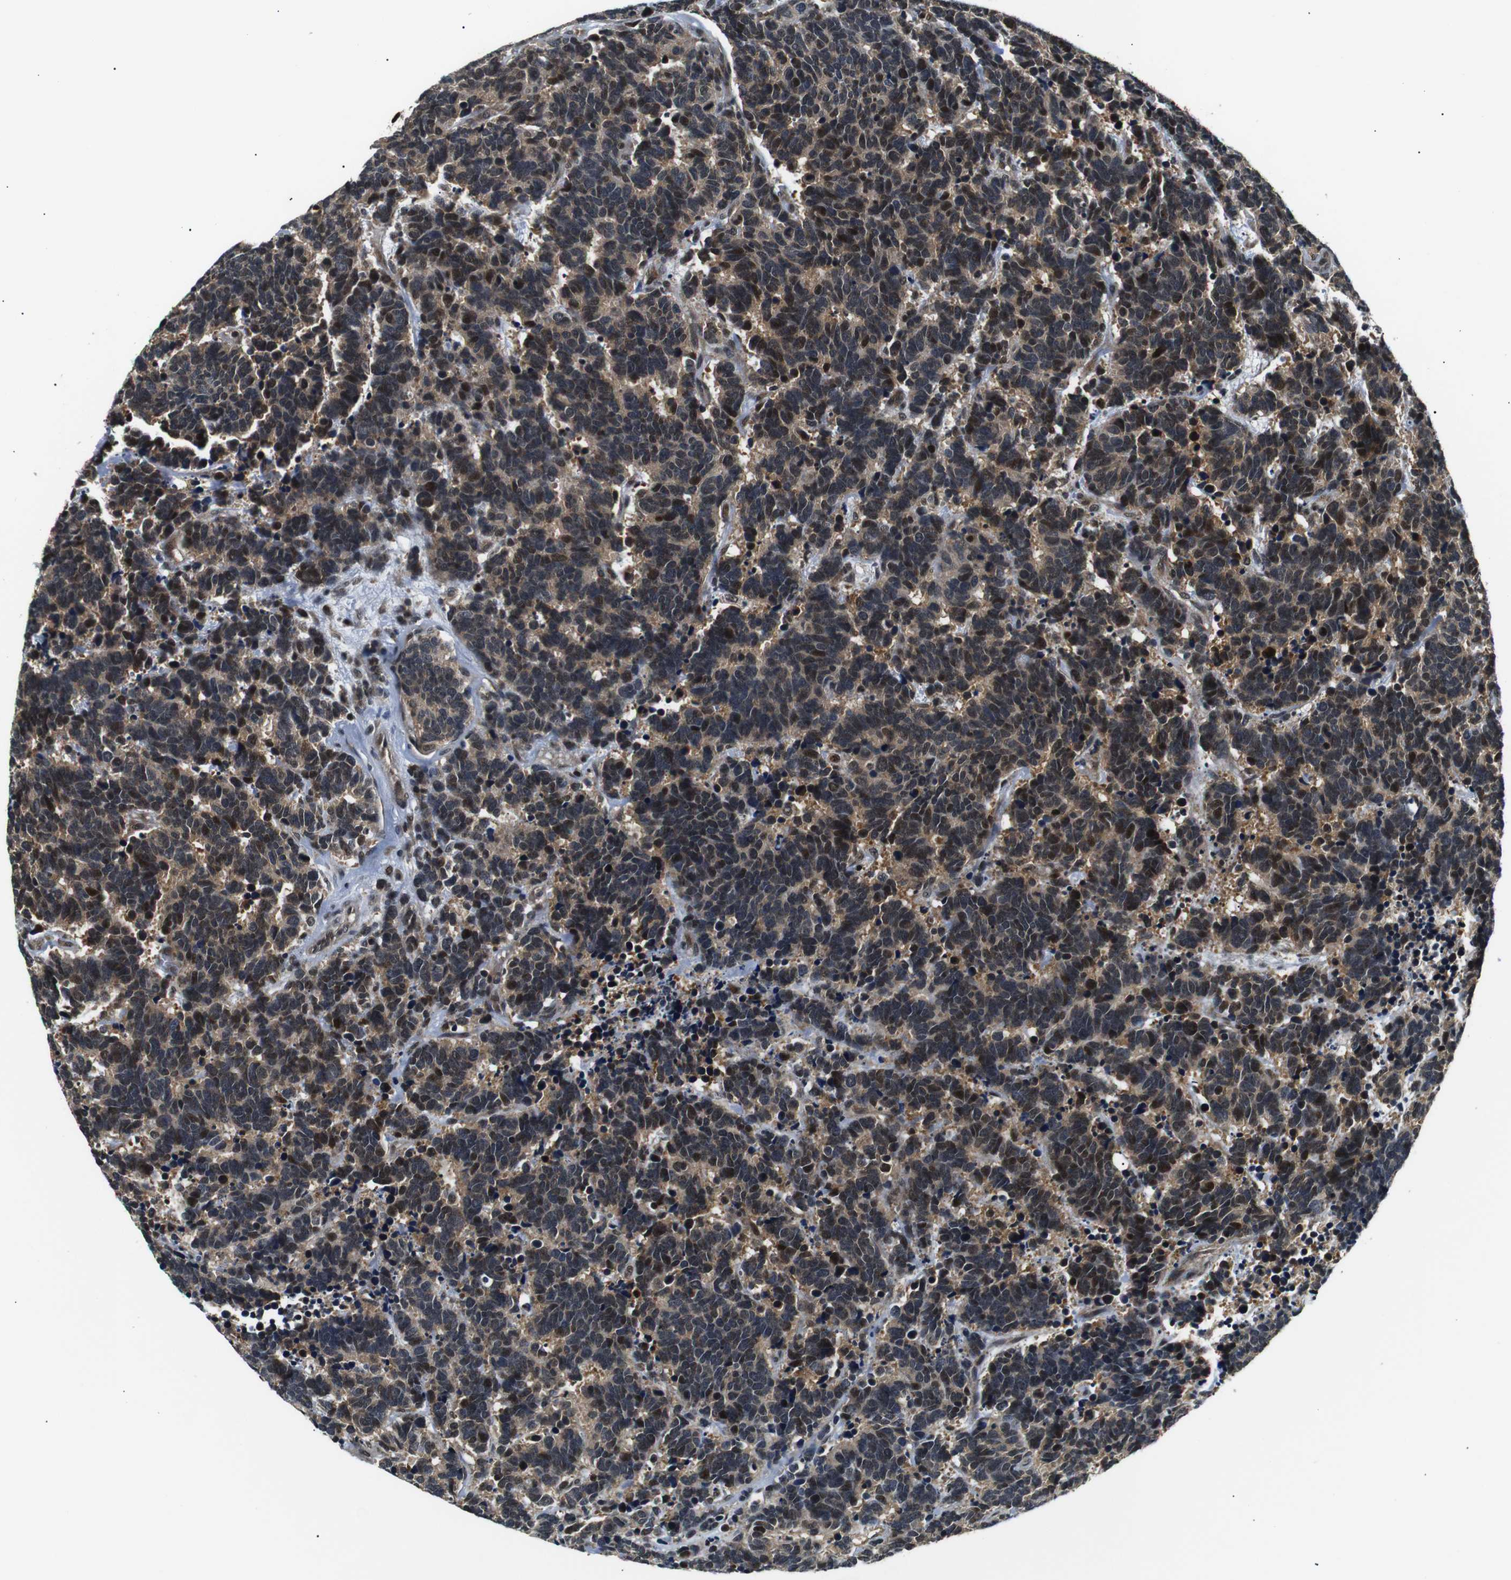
{"staining": {"intensity": "strong", "quantity": "25%-75%", "location": "cytoplasmic/membranous,nuclear"}, "tissue": "carcinoid", "cell_type": "Tumor cells", "image_type": "cancer", "snomed": [{"axis": "morphology", "description": "Carcinoma, NOS"}, {"axis": "morphology", "description": "Carcinoid, malignant, NOS"}, {"axis": "topography", "description": "Urinary bladder"}], "caption": "DAB (3,3'-diaminobenzidine) immunohistochemical staining of human carcinoma demonstrates strong cytoplasmic/membranous and nuclear protein expression in approximately 25%-75% of tumor cells. The staining was performed using DAB (3,3'-diaminobenzidine) to visualize the protein expression in brown, while the nuclei were stained in blue with hematoxylin (Magnification: 20x).", "gene": "SKP1", "patient": {"sex": "male", "age": 57}}